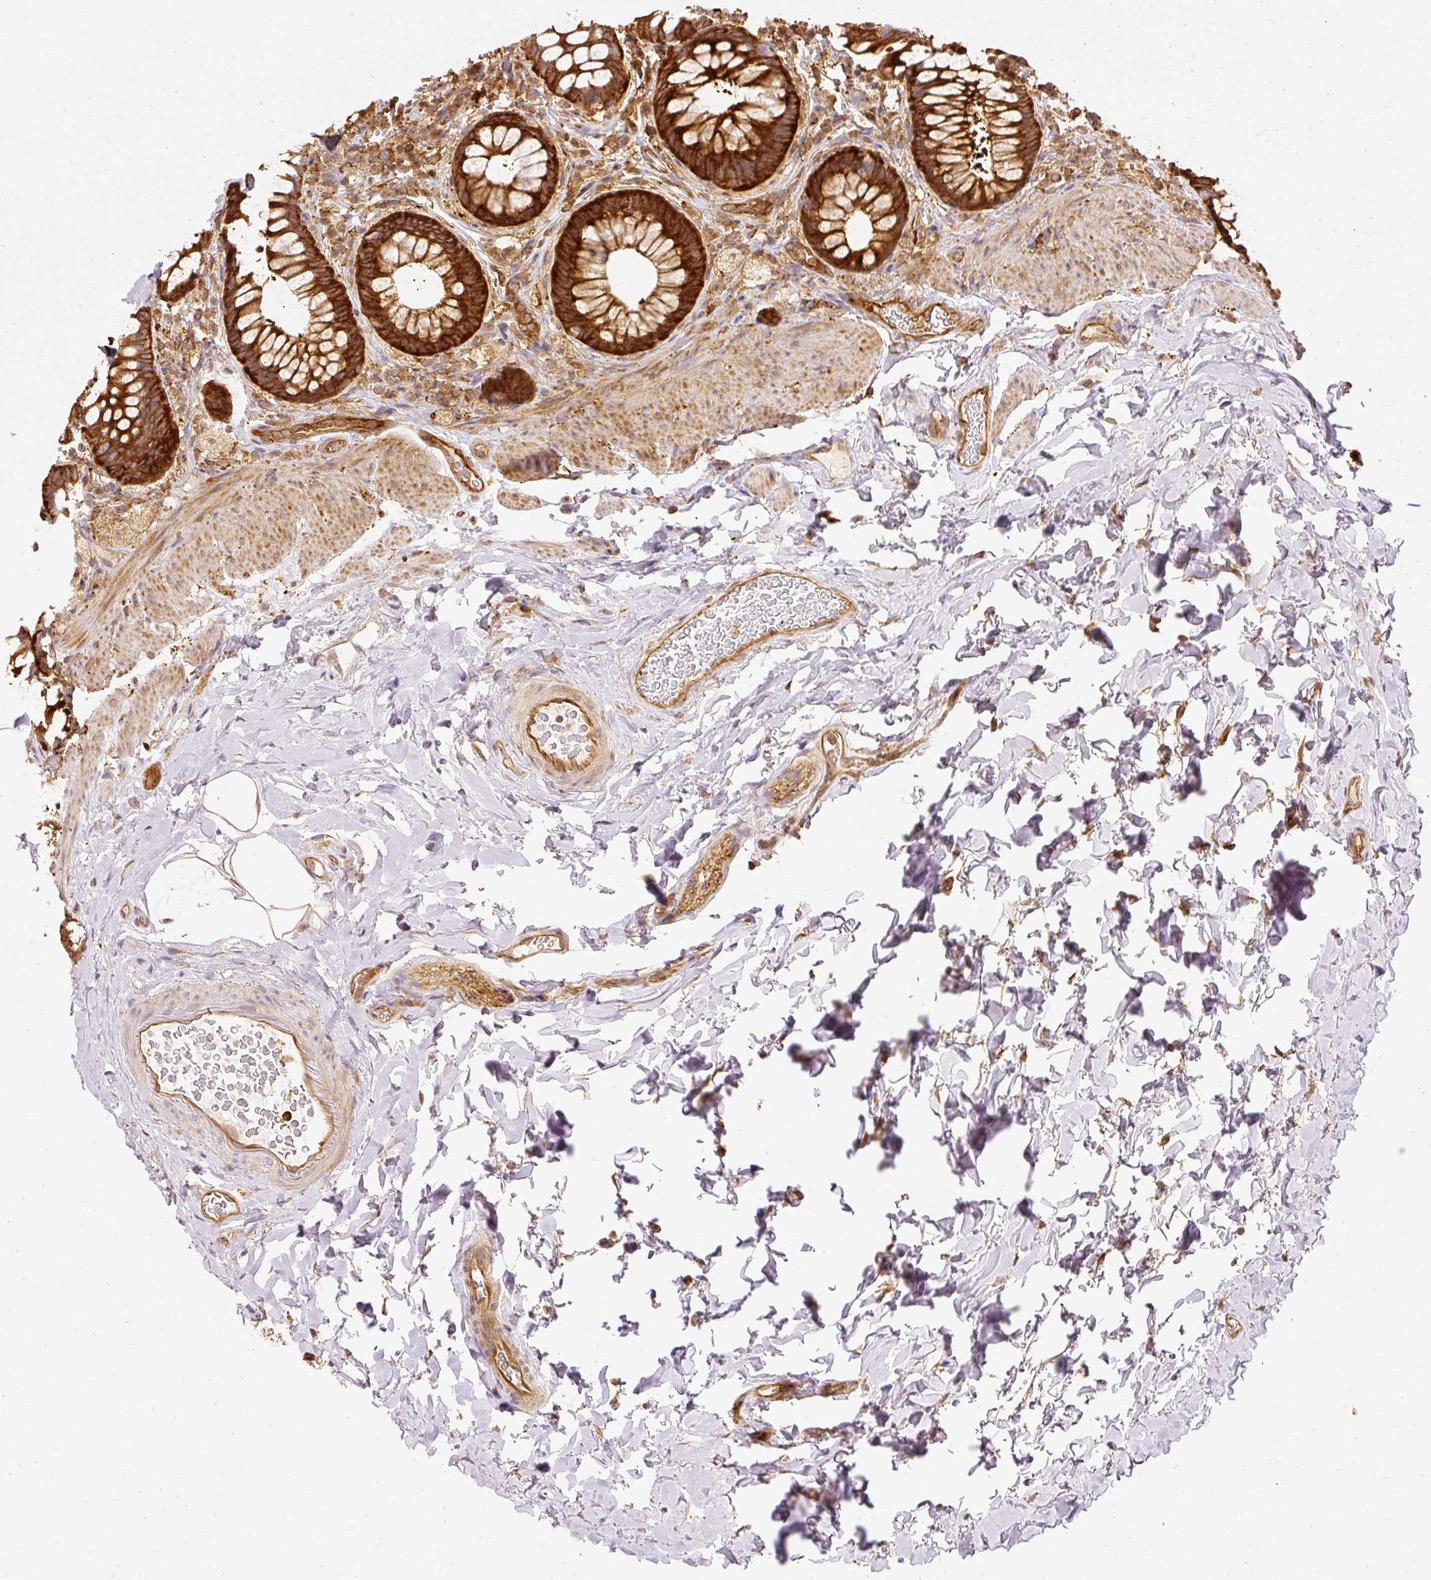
{"staining": {"intensity": "strong", "quantity": ">75%", "location": "cytoplasmic/membranous"}, "tissue": "rectum", "cell_type": "Glandular cells", "image_type": "normal", "snomed": [{"axis": "morphology", "description": "Normal tissue, NOS"}, {"axis": "topography", "description": "Rectum"}], "caption": "Rectum stained for a protein (brown) reveals strong cytoplasmic/membranous positive positivity in about >75% of glandular cells.", "gene": "ARMH3", "patient": {"sex": "female", "age": 69}}